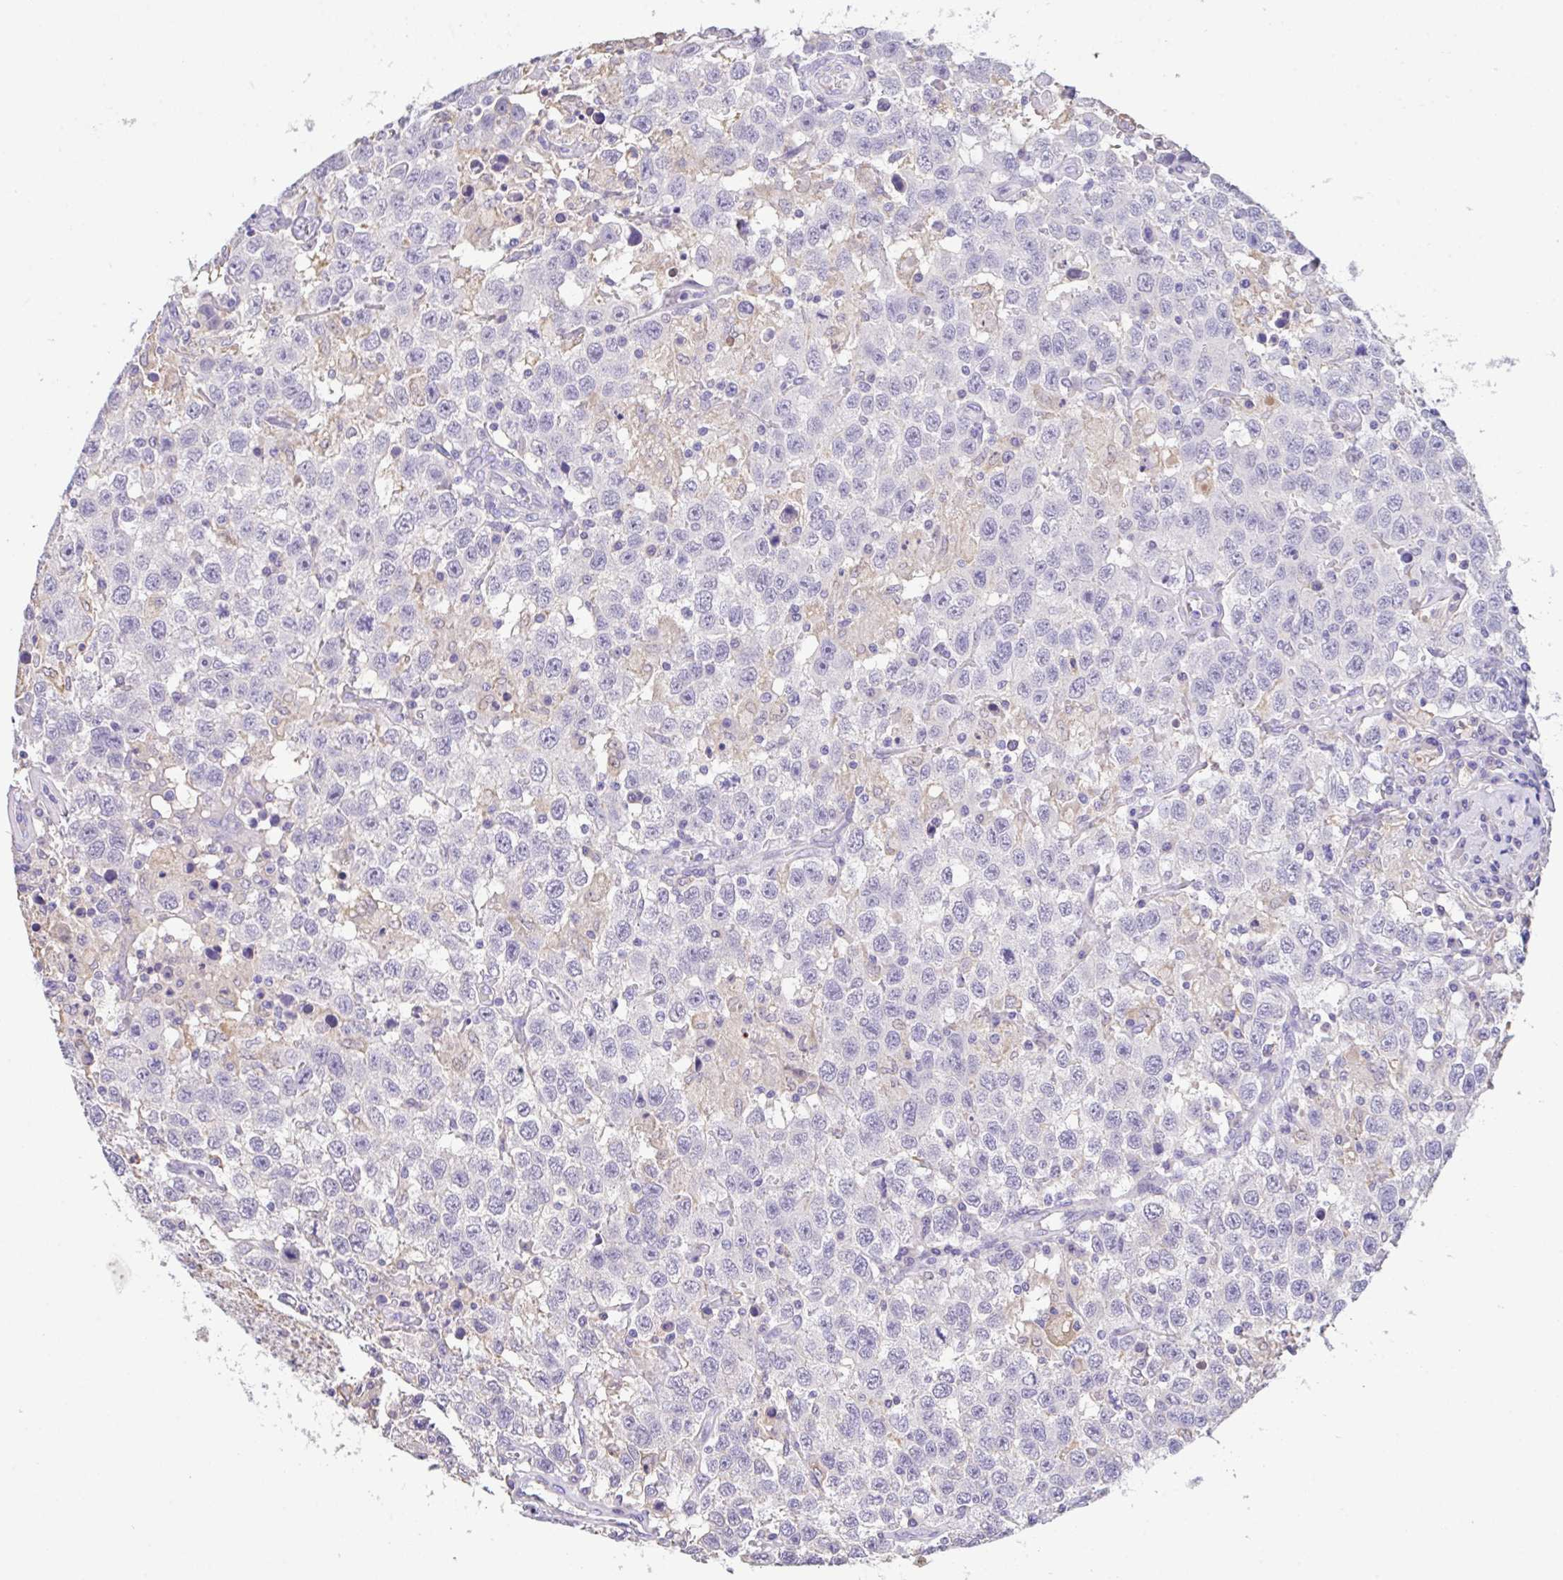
{"staining": {"intensity": "negative", "quantity": "none", "location": "none"}, "tissue": "testis cancer", "cell_type": "Tumor cells", "image_type": "cancer", "snomed": [{"axis": "morphology", "description": "Seminoma, NOS"}, {"axis": "topography", "description": "Testis"}], "caption": "Human seminoma (testis) stained for a protein using IHC demonstrates no positivity in tumor cells.", "gene": "CA10", "patient": {"sex": "male", "age": 41}}